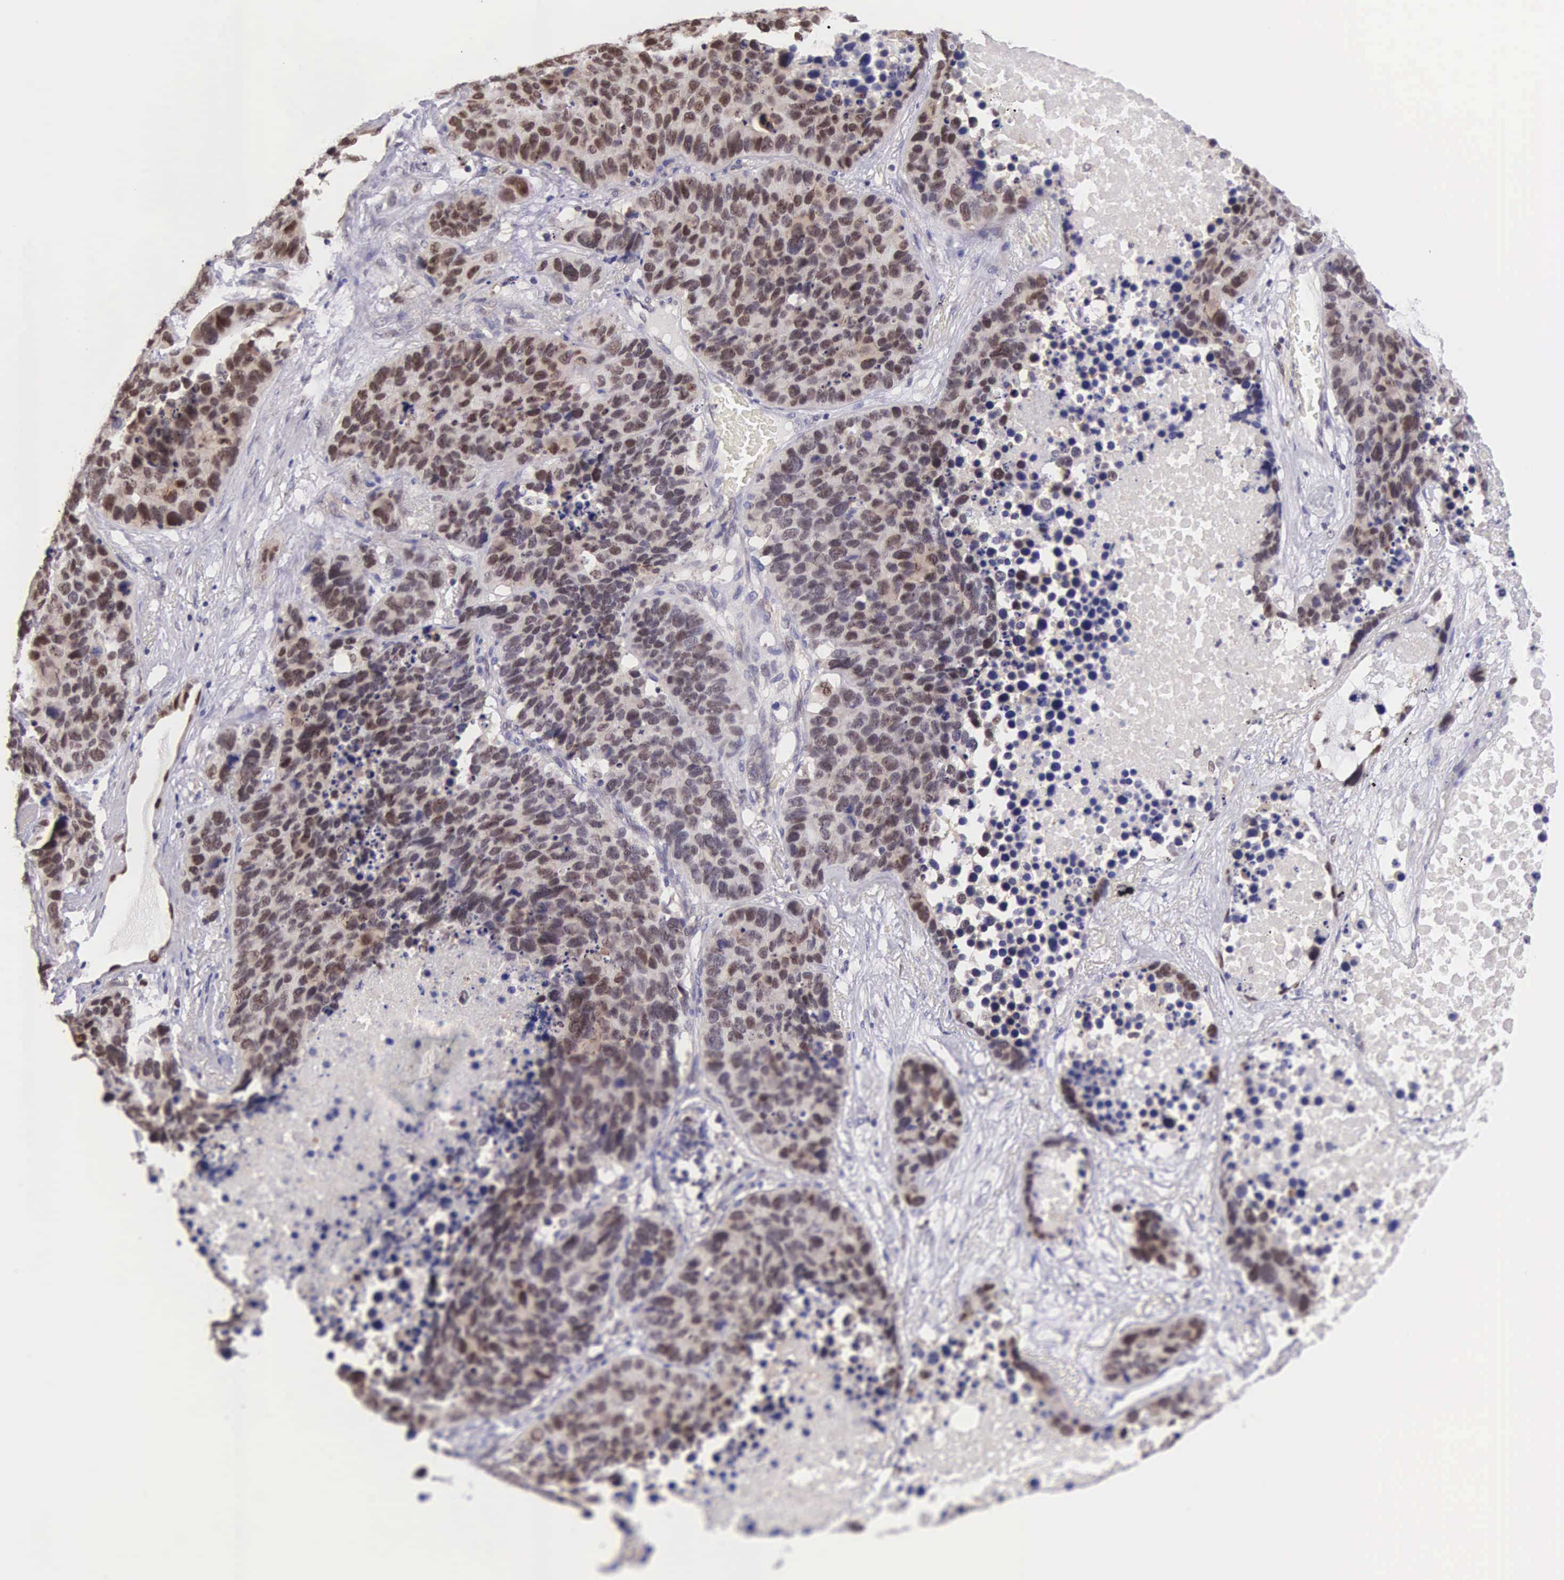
{"staining": {"intensity": "weak", "quantity": "25%-75%", "location": "nuclear"}, "tissue": "lung cancer", "cell_type": "Tumor cells", "image_type": "cancer", "snomed": [{"axis": "morphology", "description": "Carcinoid, malignant, NOS"}, {"axis": "topography", "description": "Lung"}], "caption": "Immunohistochemical staining of human lung carcinoid (malignant) demonstrates low levels of weak nuclear expression in approximately 25%-75% of tumor cells.", "gene": "GRK3", "patient": {"sex": "male", "age": 60}}